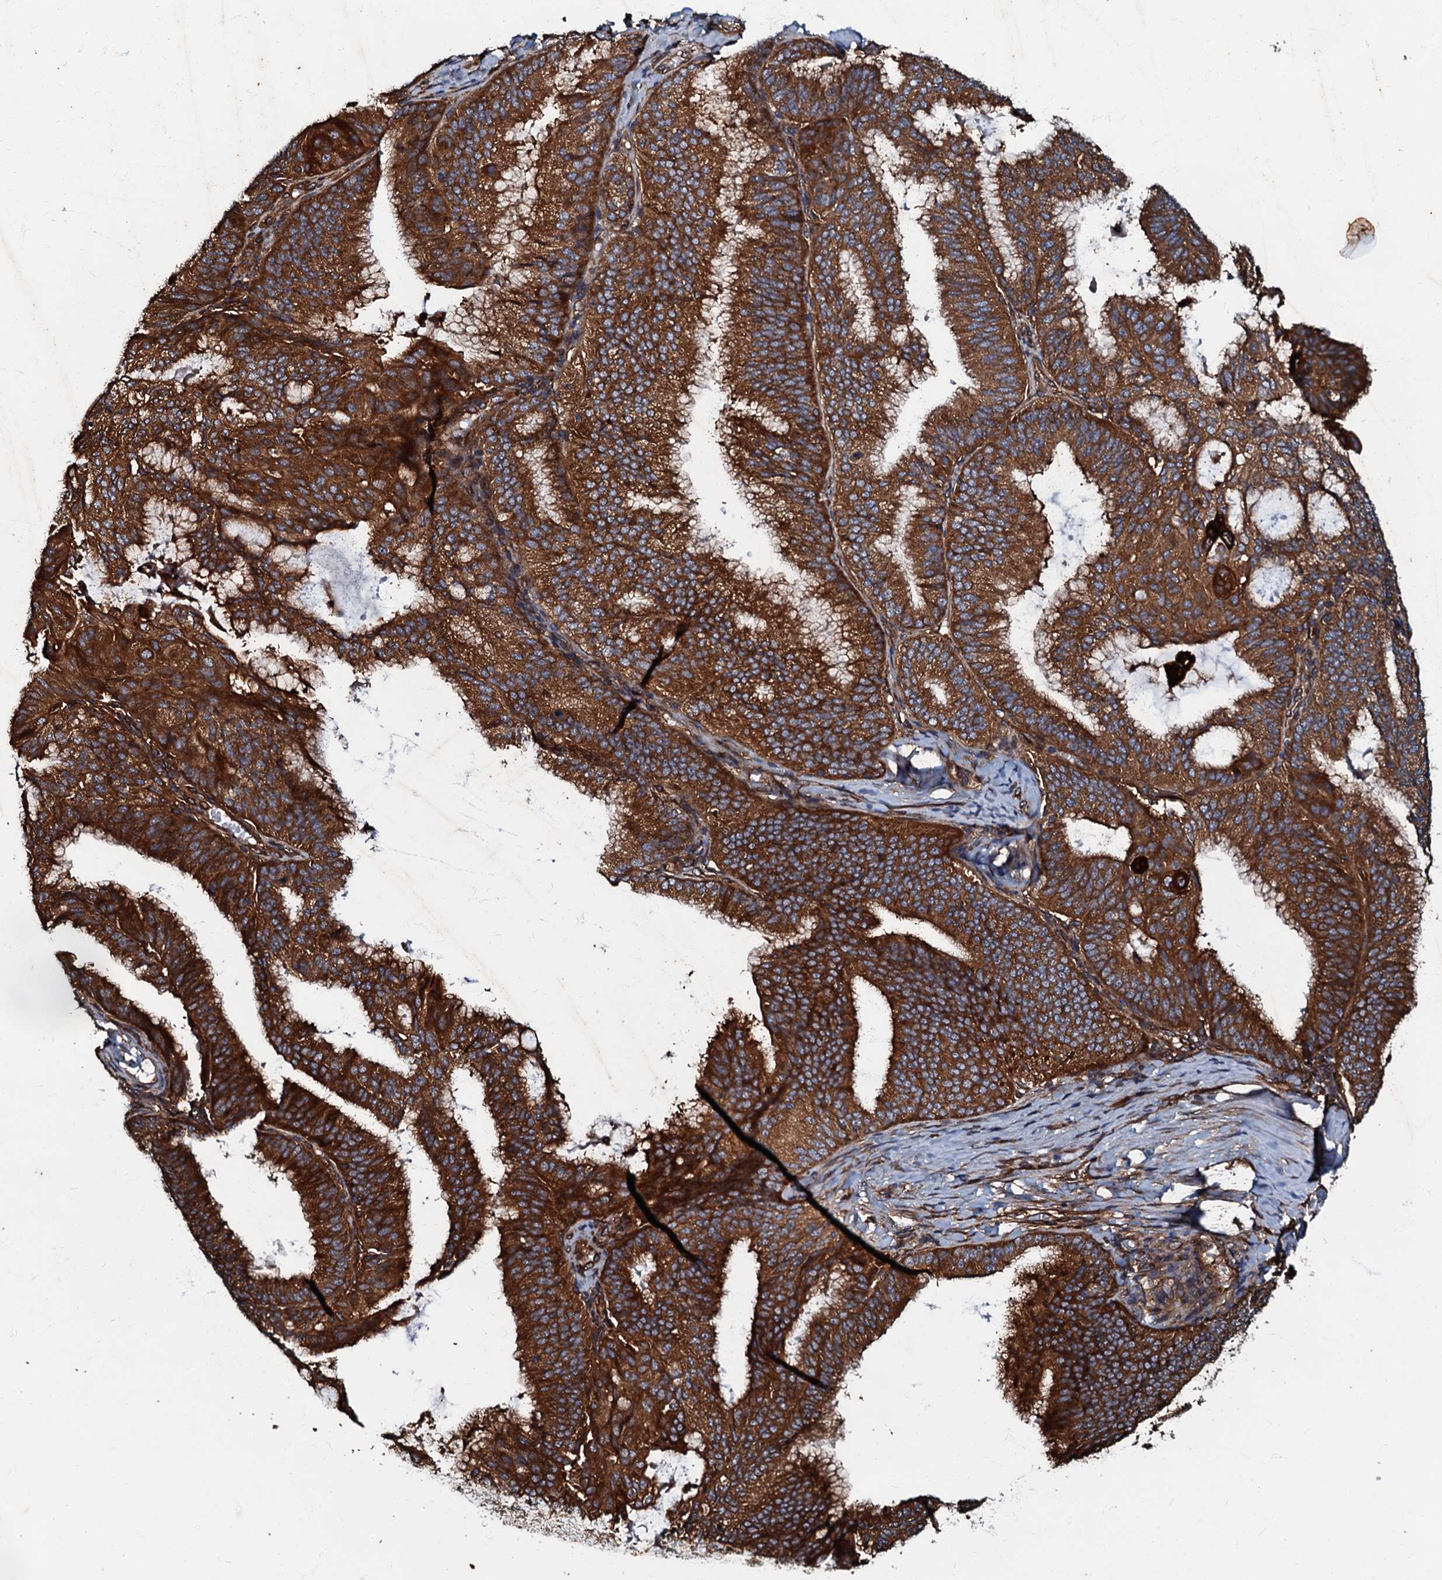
{"staining": {"intensity": "strong", "quantity": ">75%", "location": "cytoplasmic/membranous"}, "tissue": "endometrial cancer", "cell_type": "Tumor cells", "image_type": "cancer", "snomed": [{"axis": "morphology", "description": "Adenocarcinoma, NOS"}, {"axis": "topography", "description": "Endometrium"}], "caption": "This is an image of immunohistochemistry staining of adenocarcinoma (endometrial), which shows strong expression in the cytoplasmic/membranous of tumor cells.", "gene": "BLOC1S6", "patient": {"sex": "female", "age": 49}}